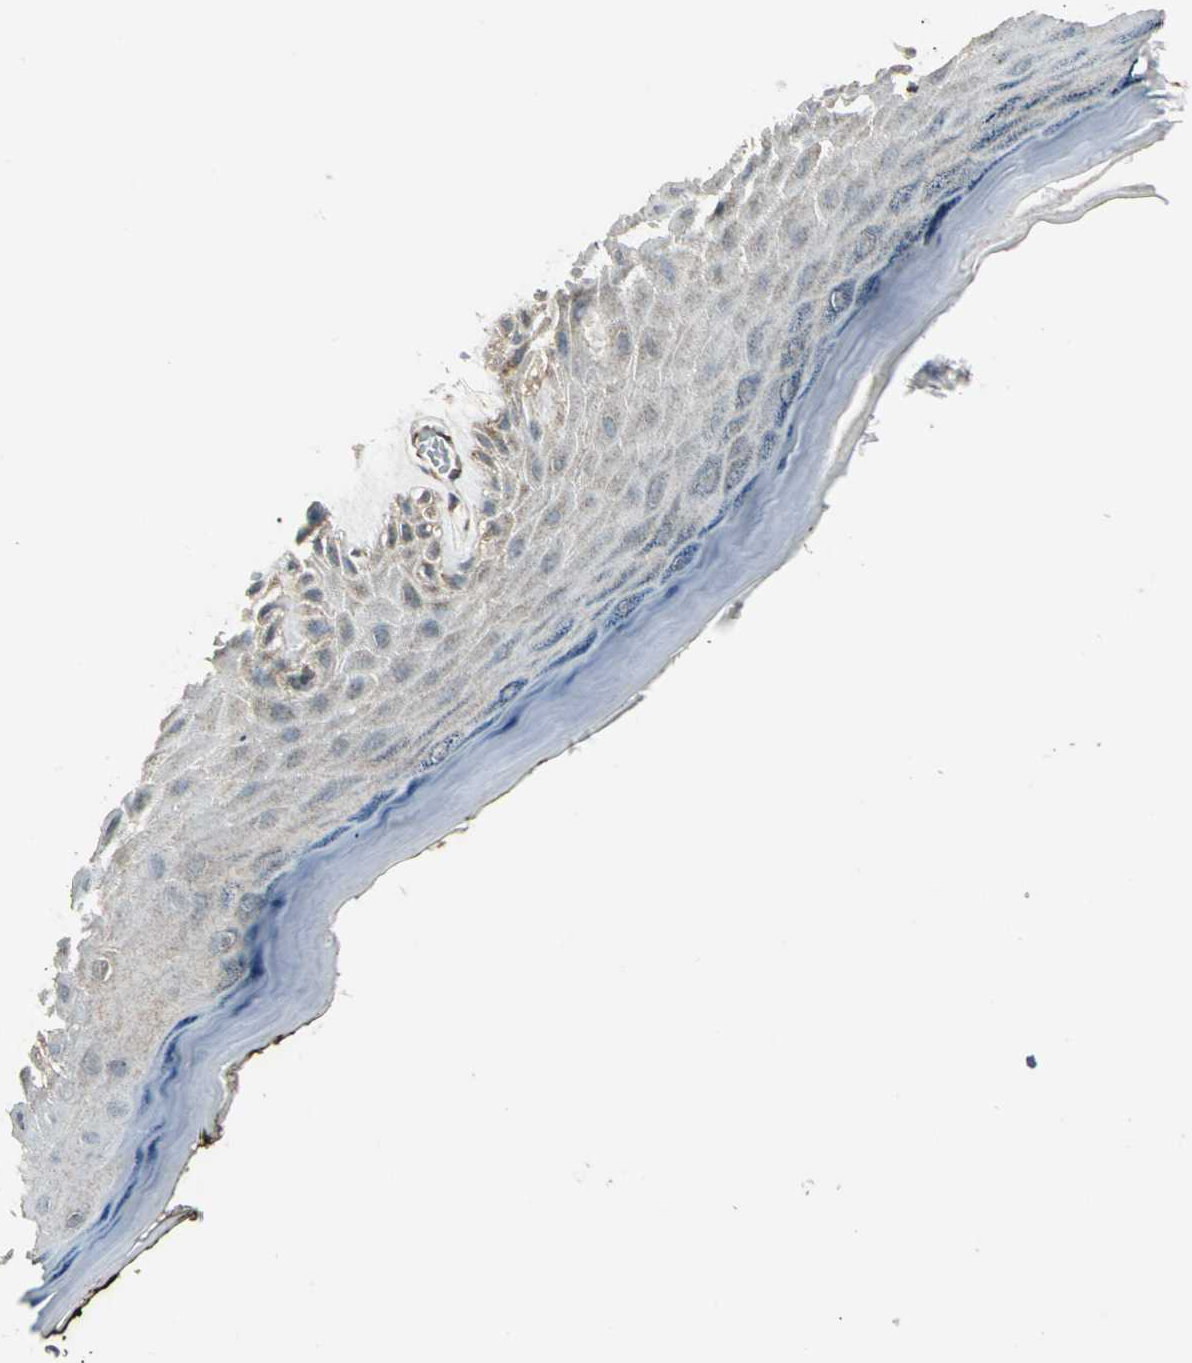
{"staining": {"intensity": "moderate", "quantity": ">75%", "location": "cytoplasmic/membranous"}, "tissue": "skin", "cell_type": "Epidermal cells", "image_type": "normal", "snomed": [{"axis": "morphology", "description": "Normal tissue, NOS"}, {"axis": "morphology", "description": "Inflammation, NOS"}, {"axis": "topography", "description": "Vulva"}], "caption": "Epidermal cells reveal medium levels of moderate cytoplasmic/membranous positivity in about >75% of cells in unremarkable skin.", "gene": "NUDT2", "patient": {"sex": "female", "age": 84}}